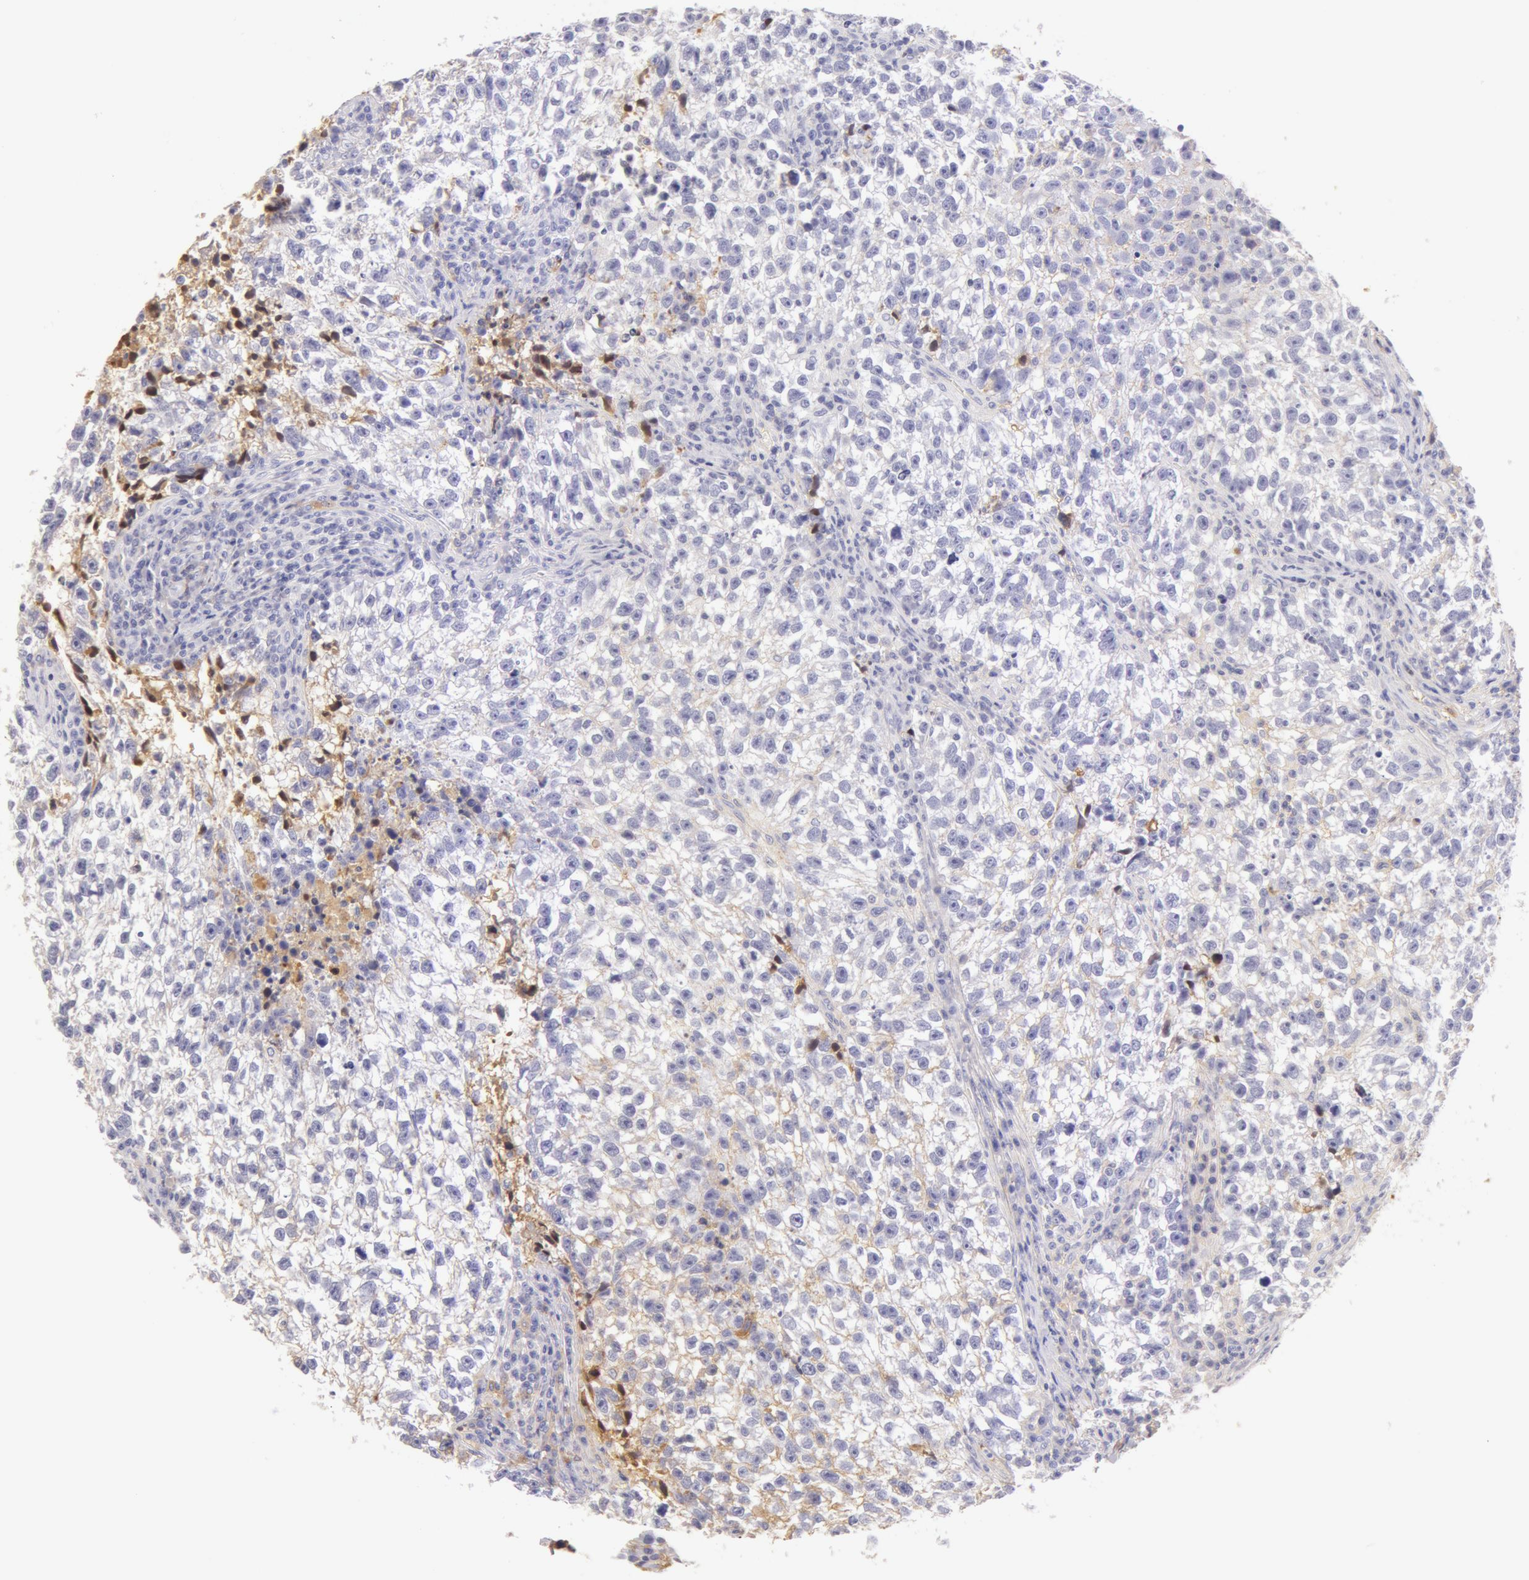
{"staining": {"intensity": "negative", "quantity": "none", "location": "none"}, "tissue": "testis cancer", "cell_type": "Tumor cells", "image_type": "cancer", "snomed": [{"axis": "morphology", "description": "Seminoma, NOS"}, {"axis": "topography", "description": "Testis"}], "caption": "Tumor cells are negative for brown protein staining in testis cancer. (DAB (3,3'-diaminobenzidine) immunohistochemistry with hematoxylin counter stain).", "gene": "AHSG", "patient": {"sex": "male", "age": 38}}